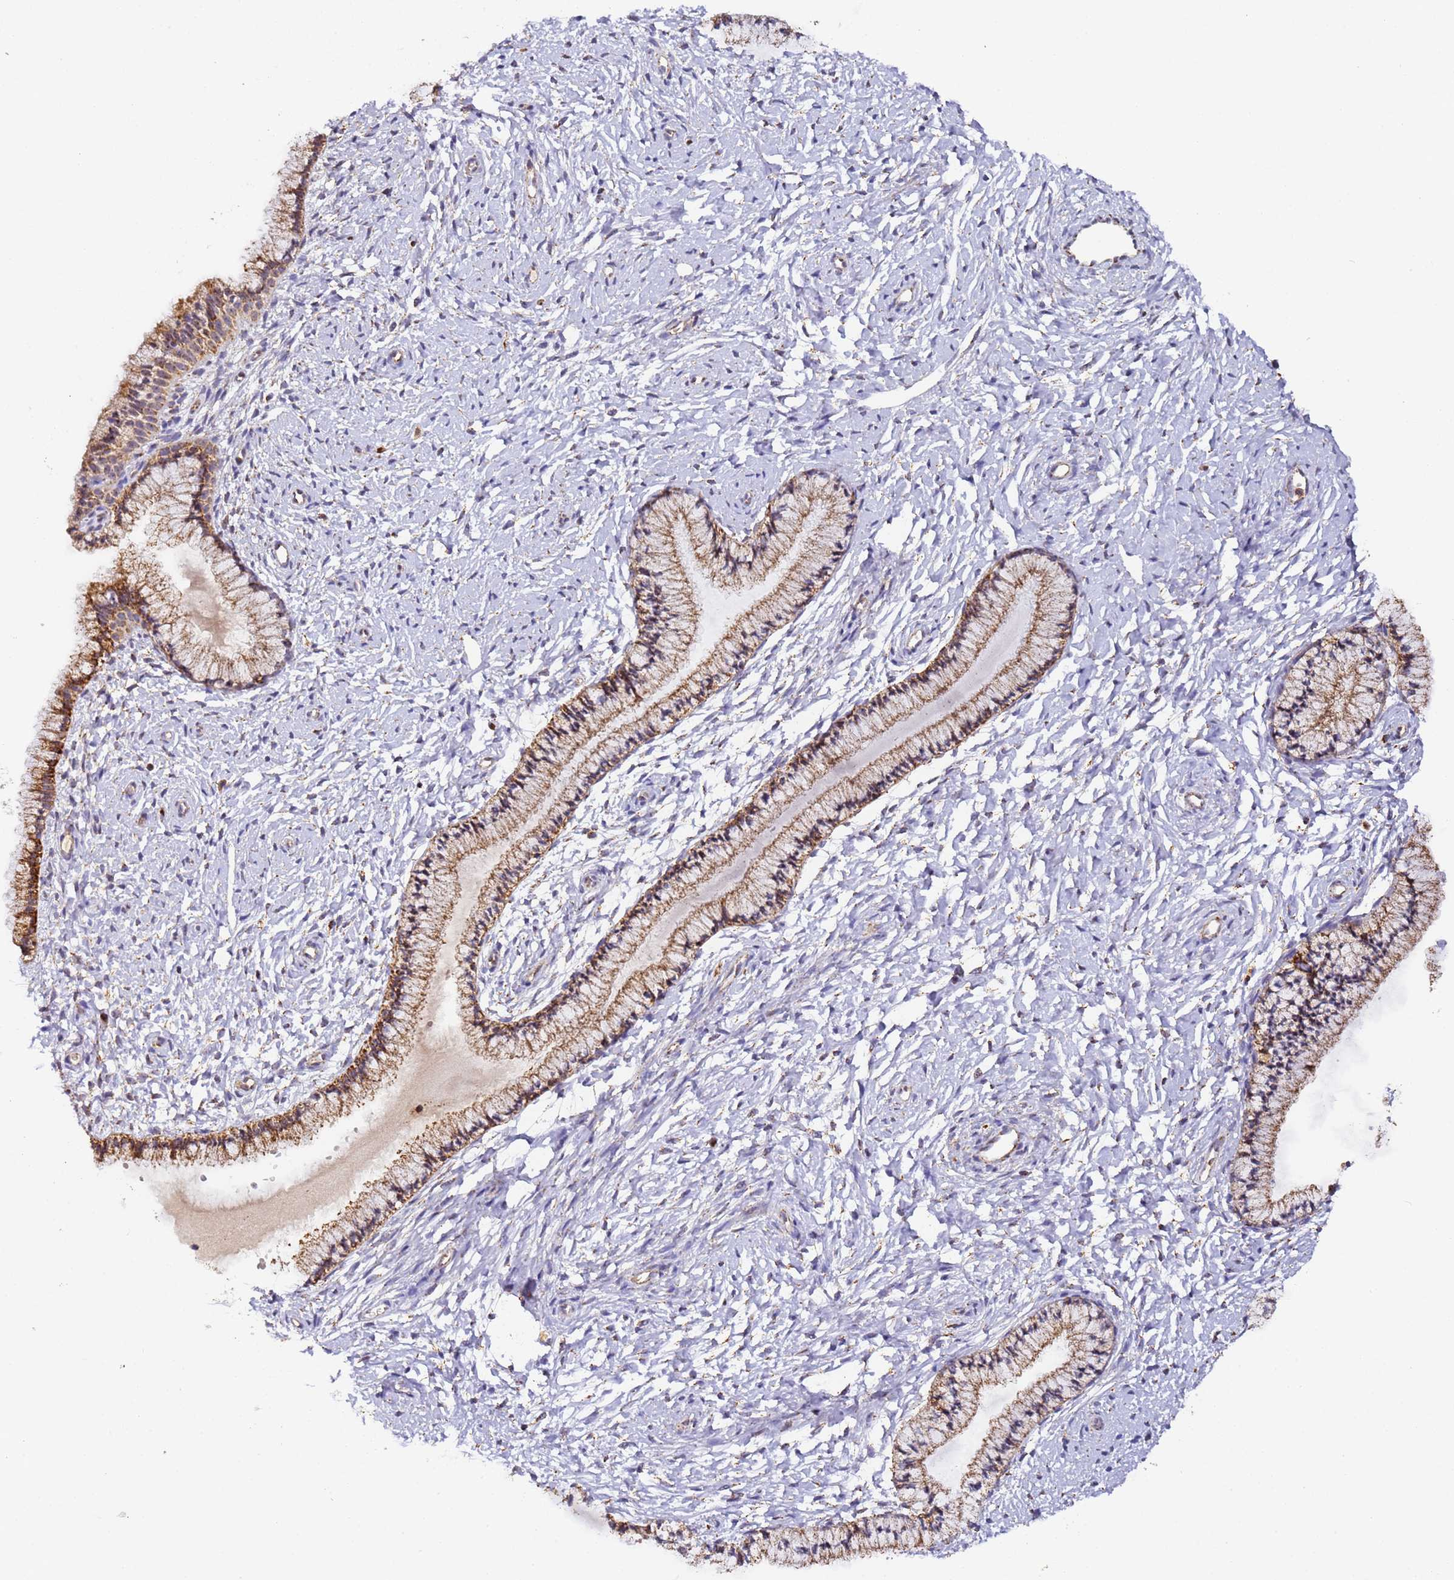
{"staining": {"intensity": "moderate", "quantity": ">75%", "location": "cytoplasmic/membranous"}, "tissue": "cervix", "cell_type": "Glandular cells", "image_type": "normal", "snomed": [{"axis": "morphology", "description": "Normal tissue, NOS"}, {"axis": "topography", "description": "Cervix"}], "caption": "Moderate cytoplasmic/membranous expression for a protein is present in approximately >75% of glandular cells of benign cervix using immunohistochemistry.", "gene": "FRG2B", "patient": {"sex": "female", "age": 33}}